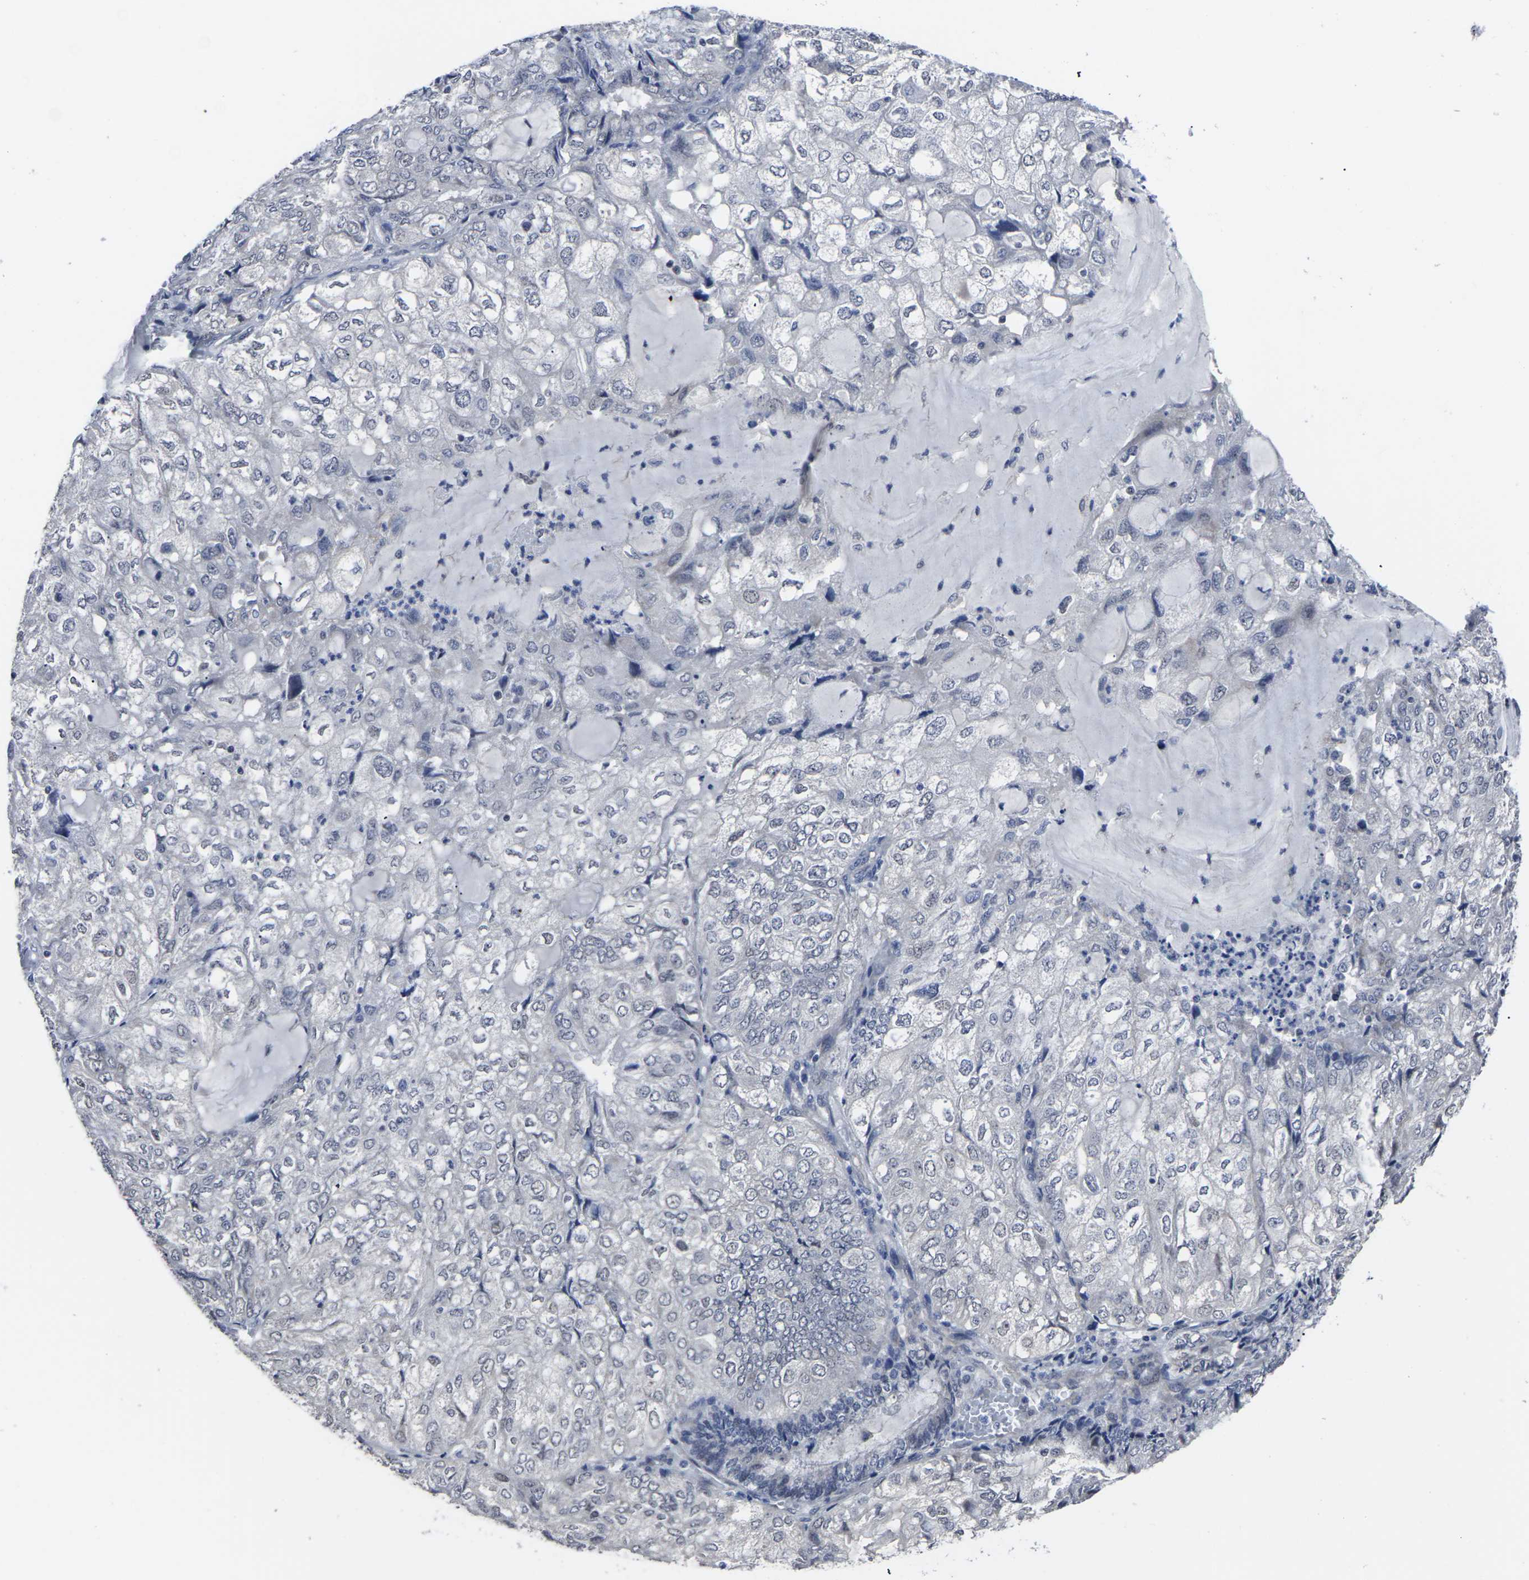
{"staining": {"intensity": "negative", "quantity": "none", "location": "none"}, "tissue": "endometrial cancer", "cell_type": "Tumor cells", "image_type": "cancer", "snomed": [{"axis": "morphology", "description": "Adenocarcinoma, NOS"}, {"axis": "topography", "description": "Endometrium"}], "caption": "Photomicrograph shows no significant protein positivity in tumor cells of endometrial cancer. (IHC, brightfield microscopy, high magnification).", "gene": "MSANTD4", "patient": {"sex": "female", "age": 81}}